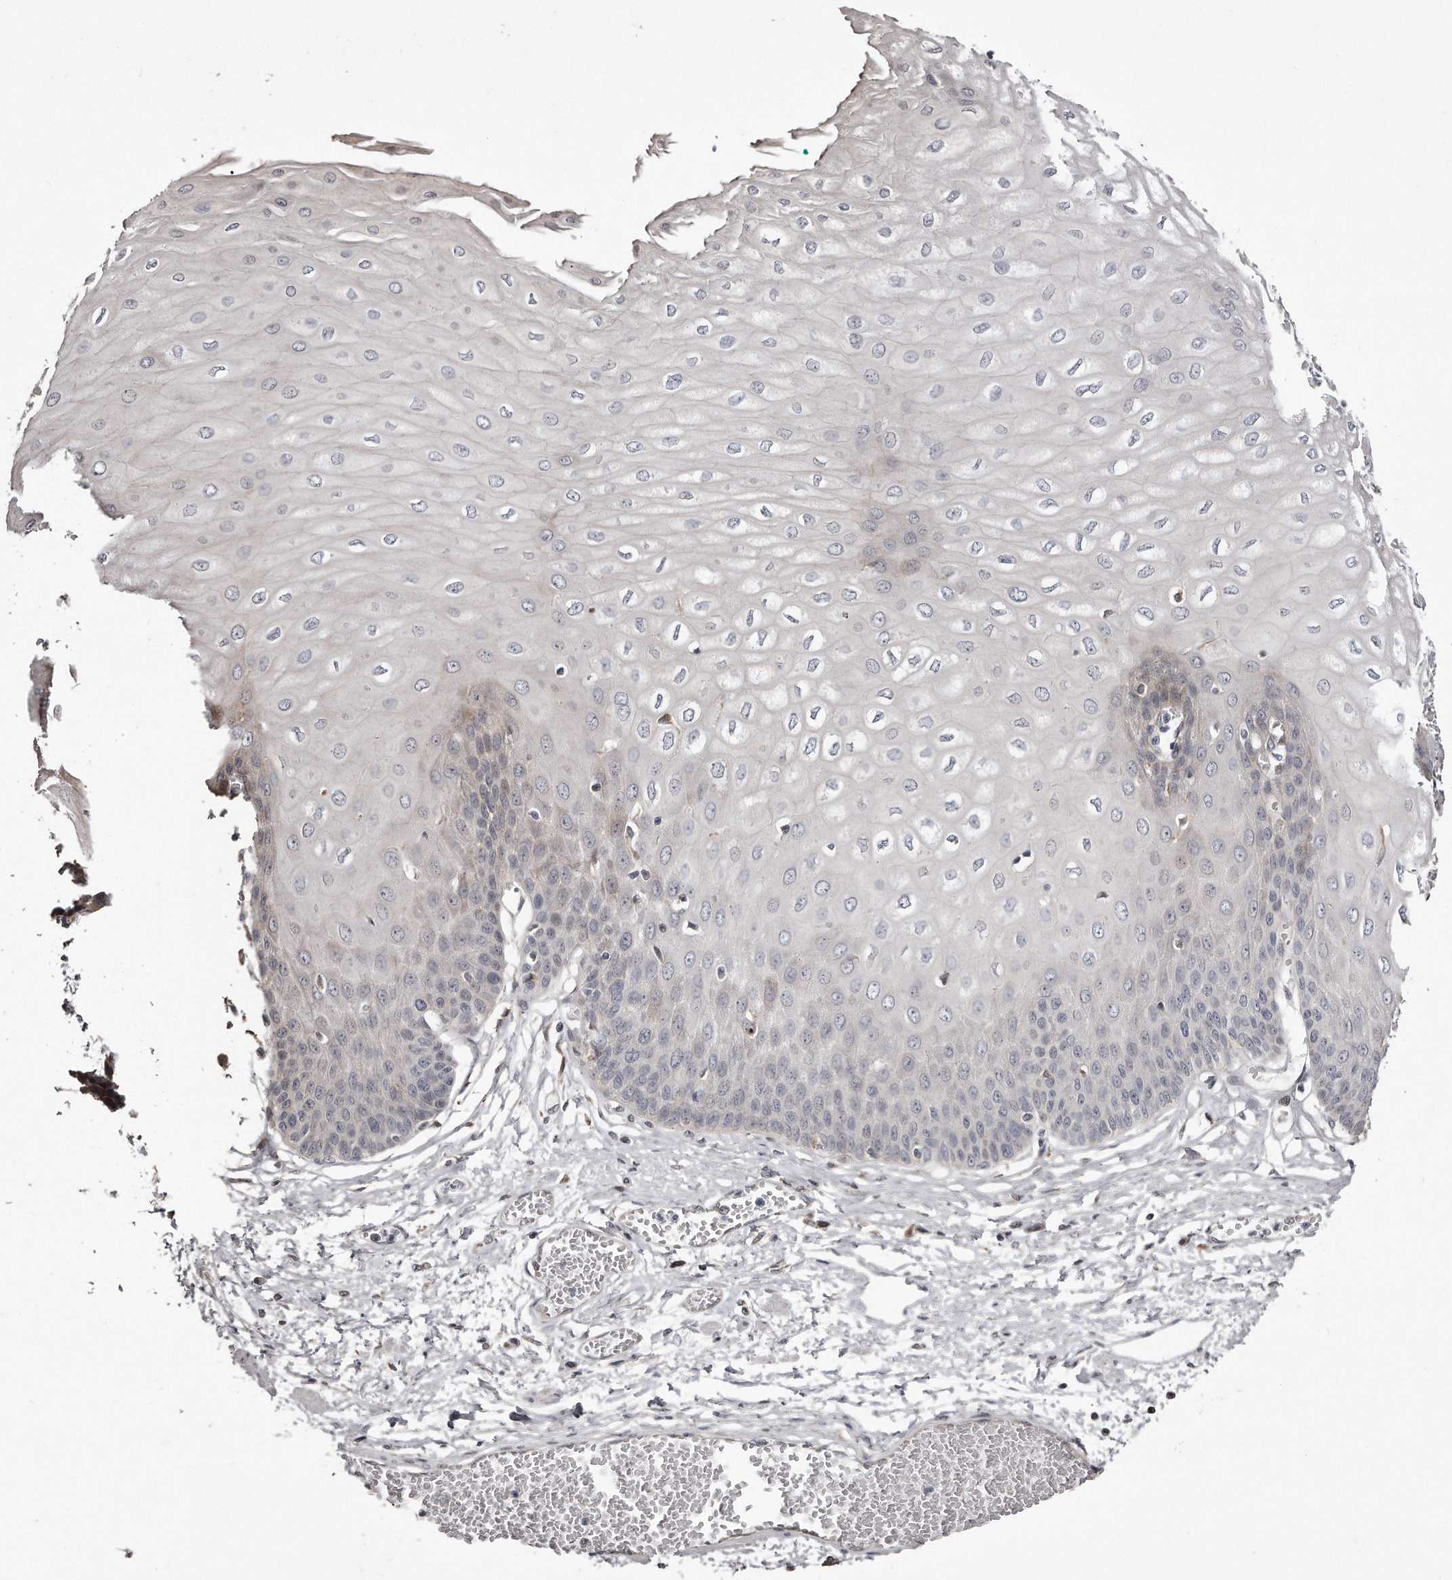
{"staining": {"intensity": "moderate", "quantity": "25%-75%", "location": "cytoplasmic/membranous"}, "tissue": "esophagus", "cell_type": "Squamous epithelial cells", "image_type": "normal", "snomed": [{"axis": "morphology", "description": "Normal tissue, NOS"}, {"axis": "topography", "description": "Esophagus"}], "caption": "Immunohistochemical staining of unremarkable esophagus displays 25%-75% levels of moderate cytoplasmic/membranous protein expression in approximately 25%-75% of squamous epithelial cells. The staining was performed using DAB, with brown indicating positive protein expression. Nuclei are stained blue with hematoxylin.", "gene": "TRAPPC14", "patient": {"sex": "male", "age": 60}}